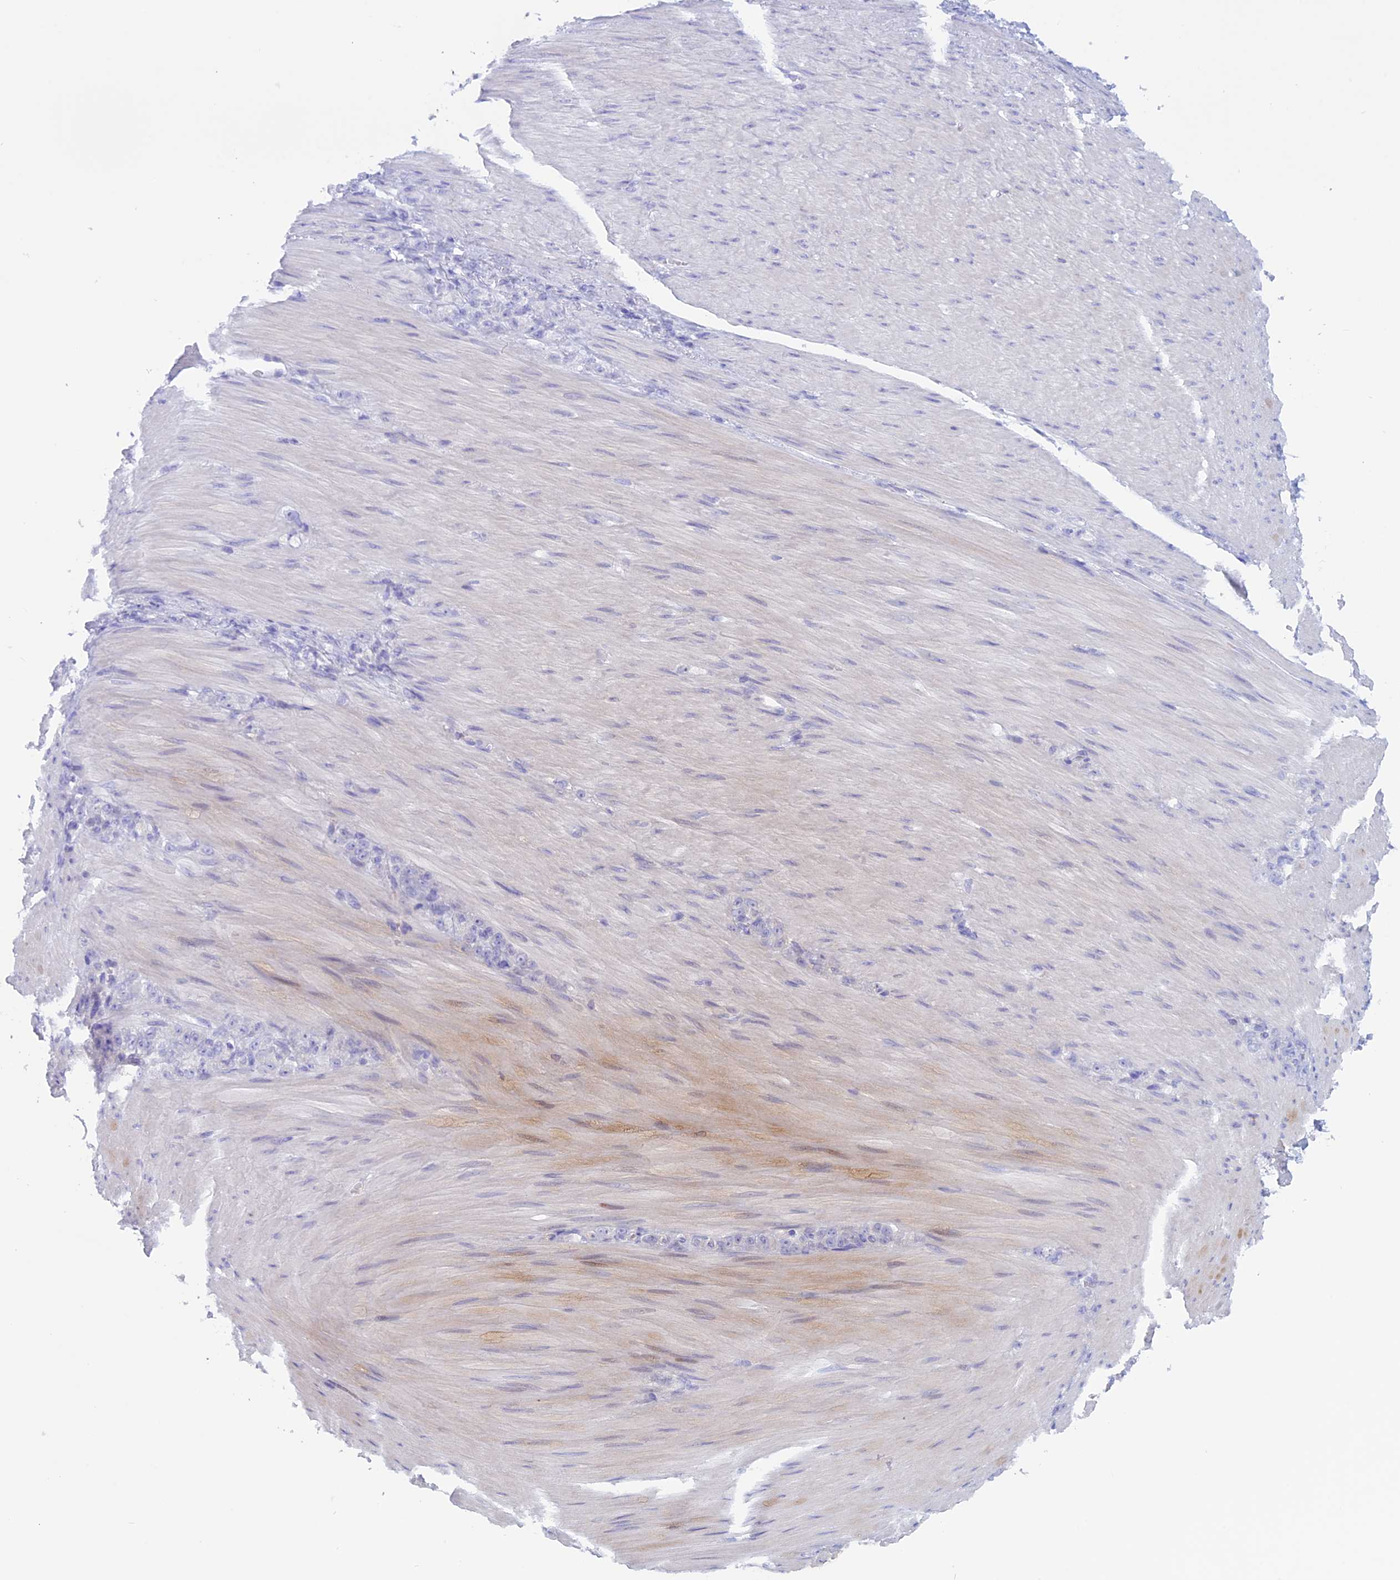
{"staining": {"intensity": "negative", "quantity": "none", "location": "none"}, "tissue": "stomach cancer", "cell_type": "Tumor cells", "image_type": "cancer", "snomed": [{"axis": "morphology", "description": "Normal tissue, NOS"}, {"axis": "morphology", "description": "Adenocarcinoma, NOS"}, {"axis": "topography", "description": "Stomach"}], "caption": "A micrograph of human stomach cancer is negative for staining in tumor cells.", "gene": "RP1", "patient": {"sex": "male", "age": 82}}